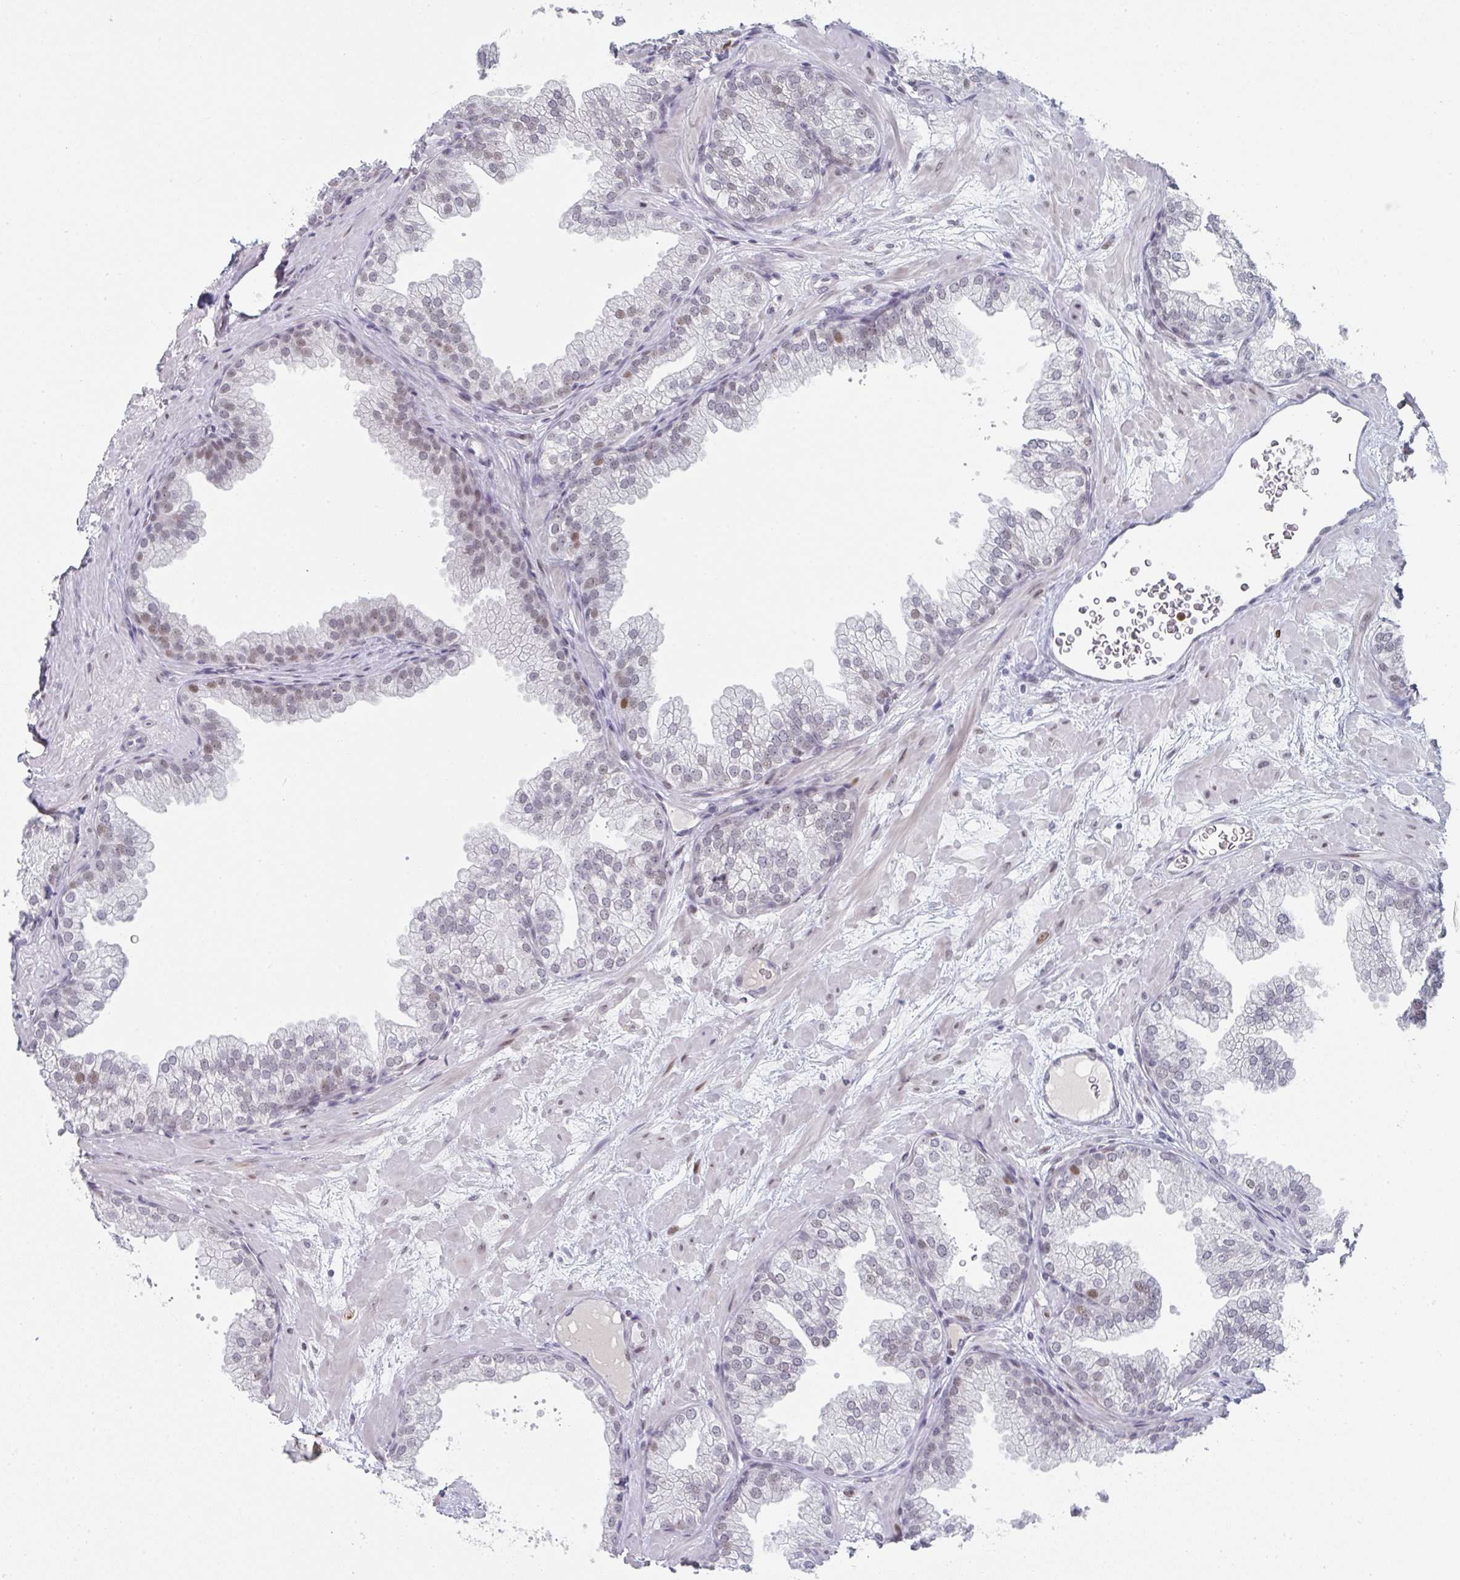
{"staining": {"intensity": "moderate", "quantity": "<25%", "location": "nuclear"}, "tissue": "prostate", "cell_type": "Glandular cells", "image_type": "normal", "snomed": [{"axis": "morphology", "description": "Normal tissue, NOS"}, {"axis": "topography", "description": "Prostate"}], "caption": "Prostate stained with DAB immunohistochemistry reveals low levels of moderate nuclear expression in approximately <25% of glandular cells. Using DAB (brown) and hematoxylin (blue) stains, captured at high magnification using brightfield microscopy.", "gene": "LIN54", "patient": {"sex": "male", "age": 37}}